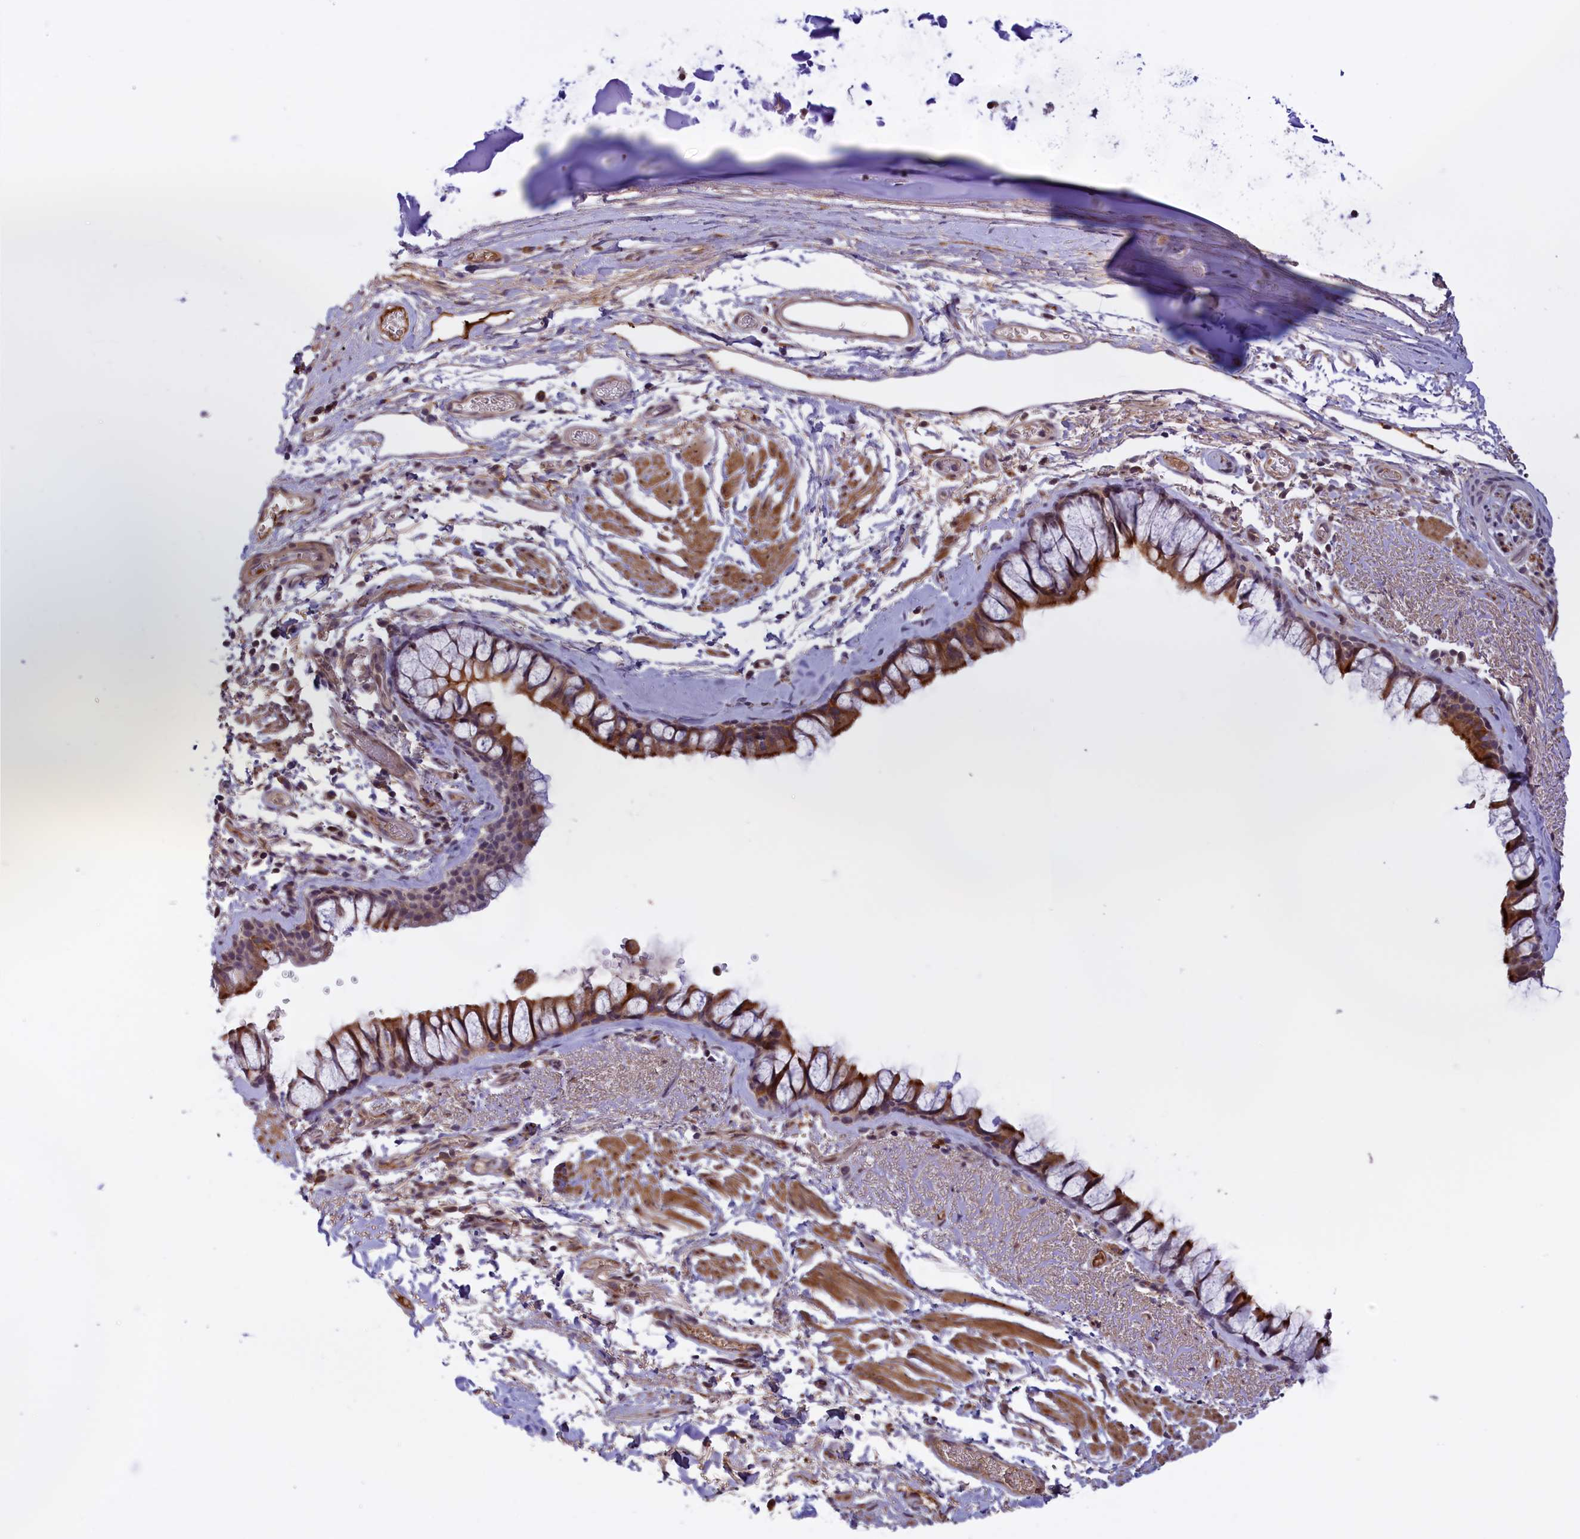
{"staining": {"intensity": "strong", "quantity": ">75%", "location": "cytoplasmic/membranous"}, "tissue": "bronchus", "cell_type": "Respiratory epithelial cells", "image_type": "normal", "snomed": [{"axis": "morphology", "description": "Normal tissue, NOS"}, {"axis": "topography", "description": "Bronchus"}], "caption": "Unremarkable bronchus exhibits strong cytoplasmic/membranous positivity in about >75% of respiratory epithelial cells, visualized by immunohistochemistry. The protein of interest is stained brown, and the nuclei are stained in blue (DAB (3,3'-diaminobenzidine) IHC with brightfield microscopy, high magnification).", "gene": "RRAD", "patient": {"sex": "male", "age": 65}}